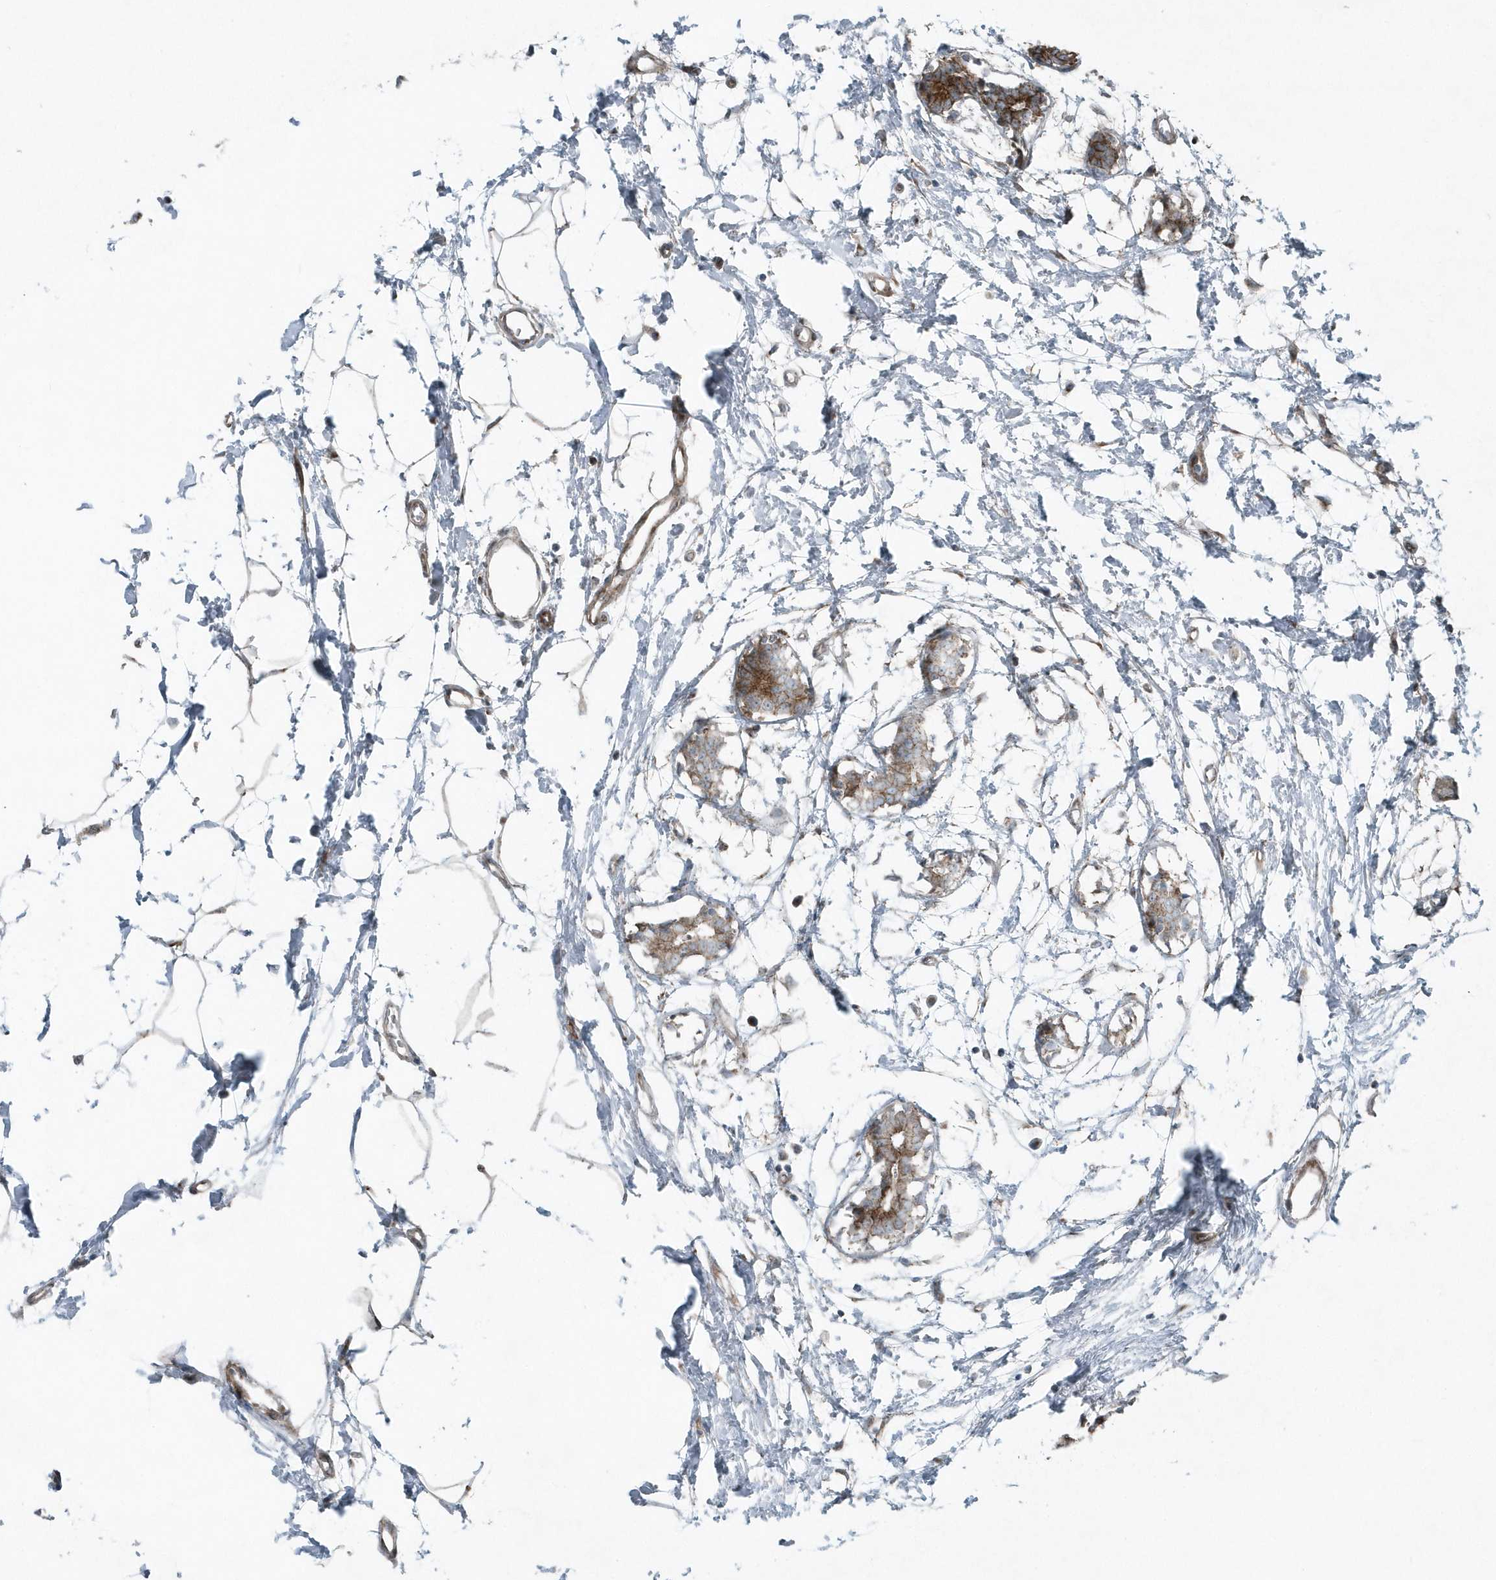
{"staining": {"intensity": "moderate", "quantity": ">75%", "location": "cytoplasmic/membranous"}, "tissue": "breast cancer", "cell_type": "Tumor cells", "image_type": "cancer", "snomed": [{"axis": "morphology", "description": "Duct carcinoma"}, {"axis": "topography", "description": "Breast"}], "caption": "IHC photomicrograph of human breast invasive ductal carcinoma stained for a protein (brown), which demonstrates medium levels of moderate cytoplasmic/membranous expression in approximately >75% of tumor cells.", "gene": "GCC2", "patient": {"sex": "female", "age": 40}}